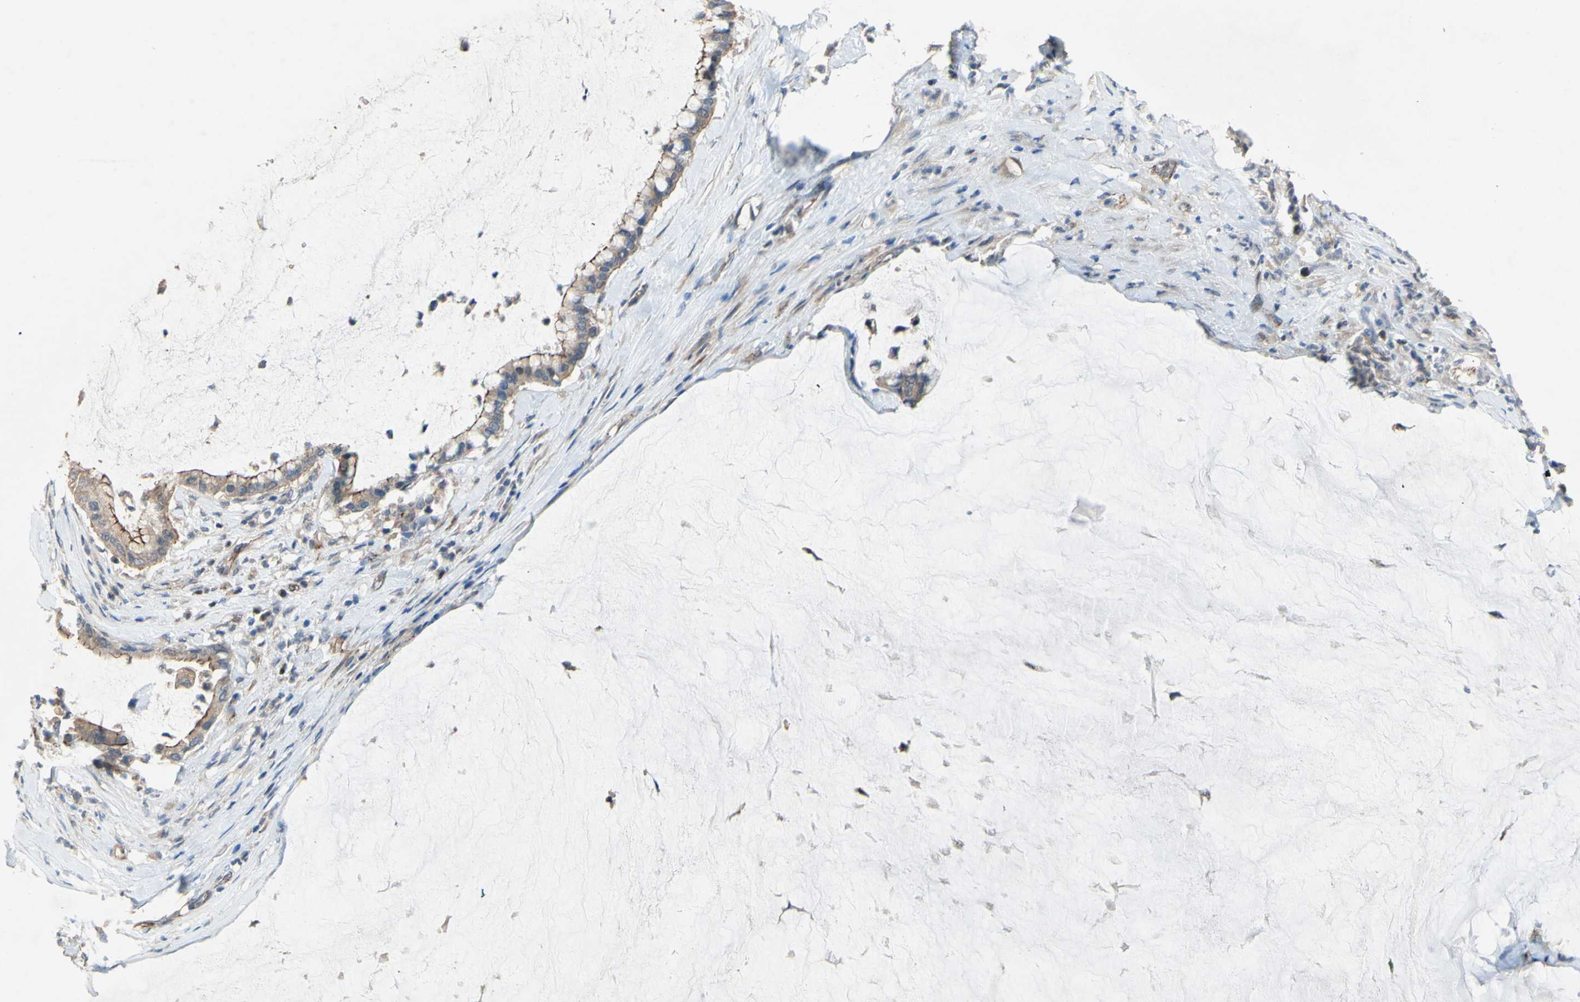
{"staining": {"intensity": "strong", "quantity": "<25%", "location": "cytoplasmic/membranous"}, "tissue": "pancreatic cancer", "cell_type": "Tumor cells", "image_type": "cancer", "snomed": [{"axis": "morphology", "description": "Adenocarcinoma, NOS"}, {"axis": "topography", "description": "Pancreas"}], "caption": "Brown immunohistochemical staining in human pancreatic cancer exhibits strong cytoplasmic/membranous staining in about <25% of tumor cells.", "gene": "PDGFB", "patient": {"sex": "male", "age": 41}}